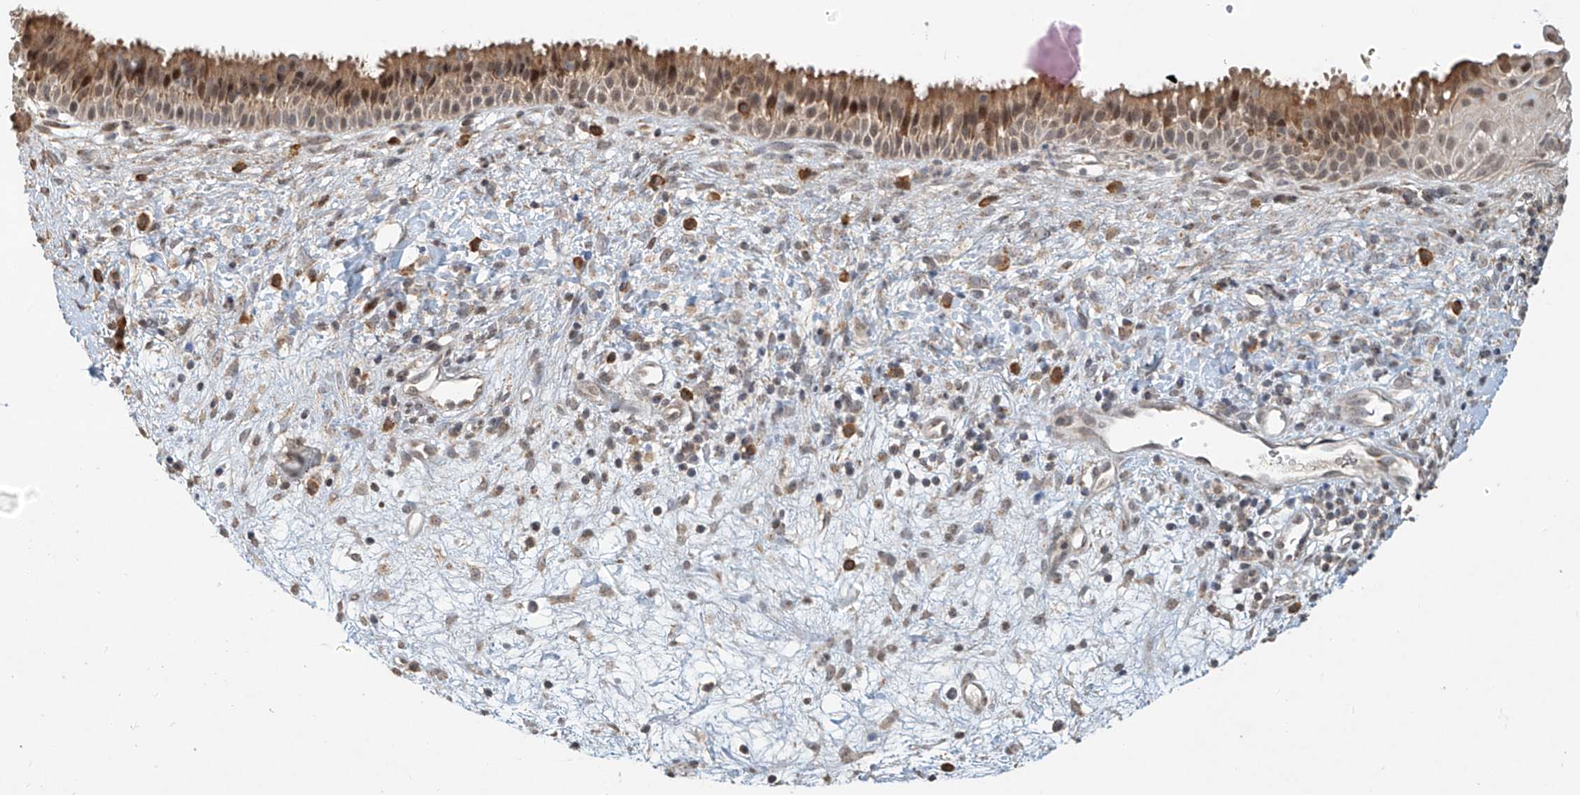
{"staining": {"intensity": "moderate", "quantity": ">75%", "location": "cytoplasmic/membranous"}, "tissue": "nasopharynx", "cell_type": "Respiratory epithelial cells", "image_type": "normal", "snomed": [{"axis": "morphology", "description": "Normal tissue, NOS"}, {"axis": "topography", "description": "Nasopharynx"}], "caption": "Respiratory epithelial cells demonstrate moderate cytoplasmic/membranous expression in approximately >75% of cells in benign nasopharynx. The staining is performed using DAB brown chromogen to label protein expression. The nuclei are counter-stained blue using hematoxylin.", "gene": "SYTL3", "patient": {"sex": "male", "age": 22}}